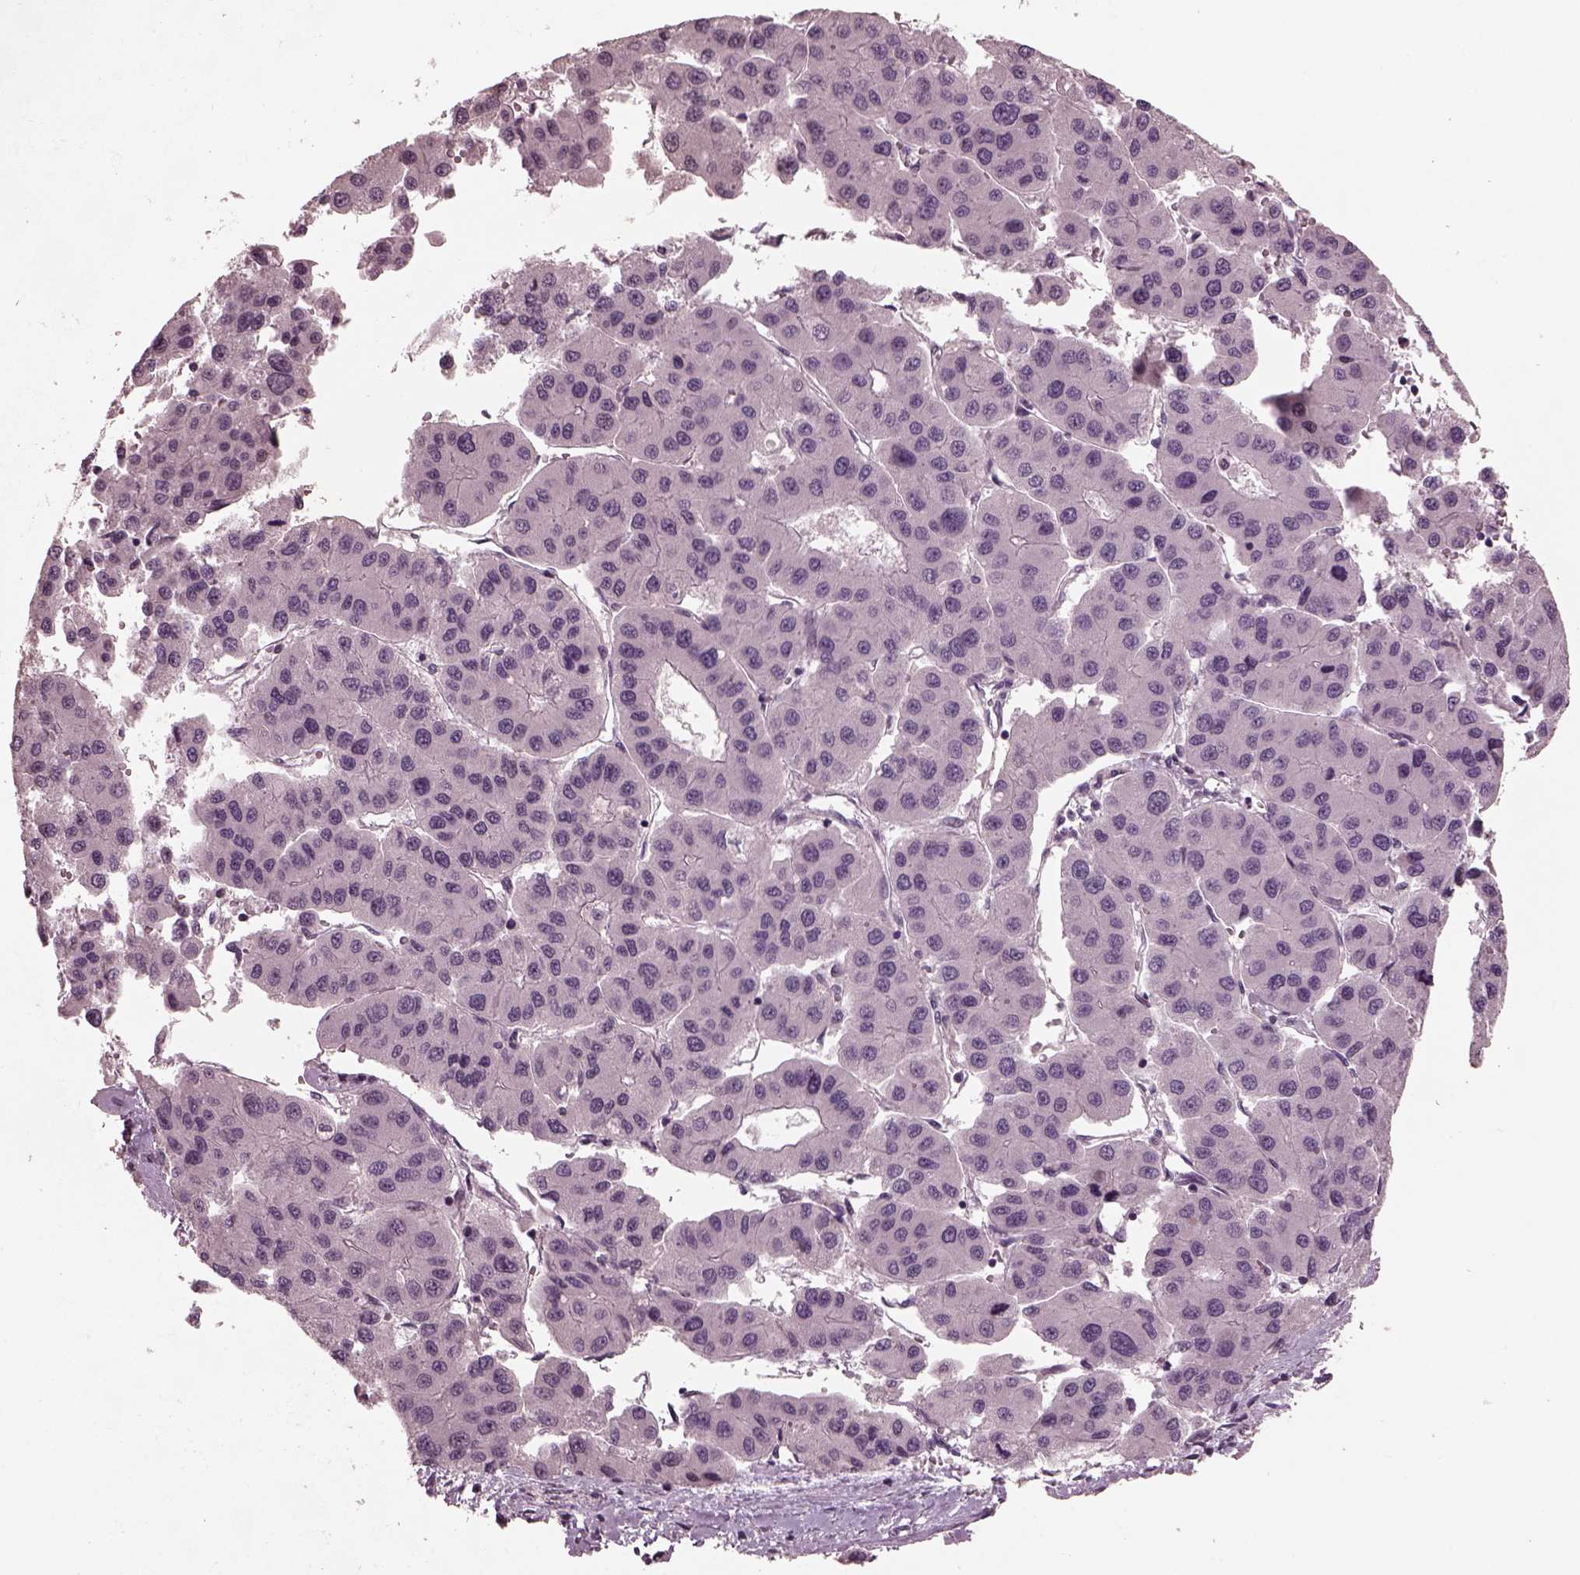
{"staining": {"intensity": "negative", "quantity": "none", "location": "none"}, "tissue": "liver cancer", "cell_type": "Tumor cells", "image_type": "cancer", "snomed": [{"axis": "morphology", "description": "Carcinoma, Hepatocellular, NOS"}, {"axis": "topography", "description": "Liver"}], "caption": "DAB (3,3'-diaminobenzidine) immunohistochemical staining of human liver hepatocellular carcinoma shows no significant positivity in tumor cells.", "gene": "RCVRN", "patient": {"sex": "male", "age": 73}}